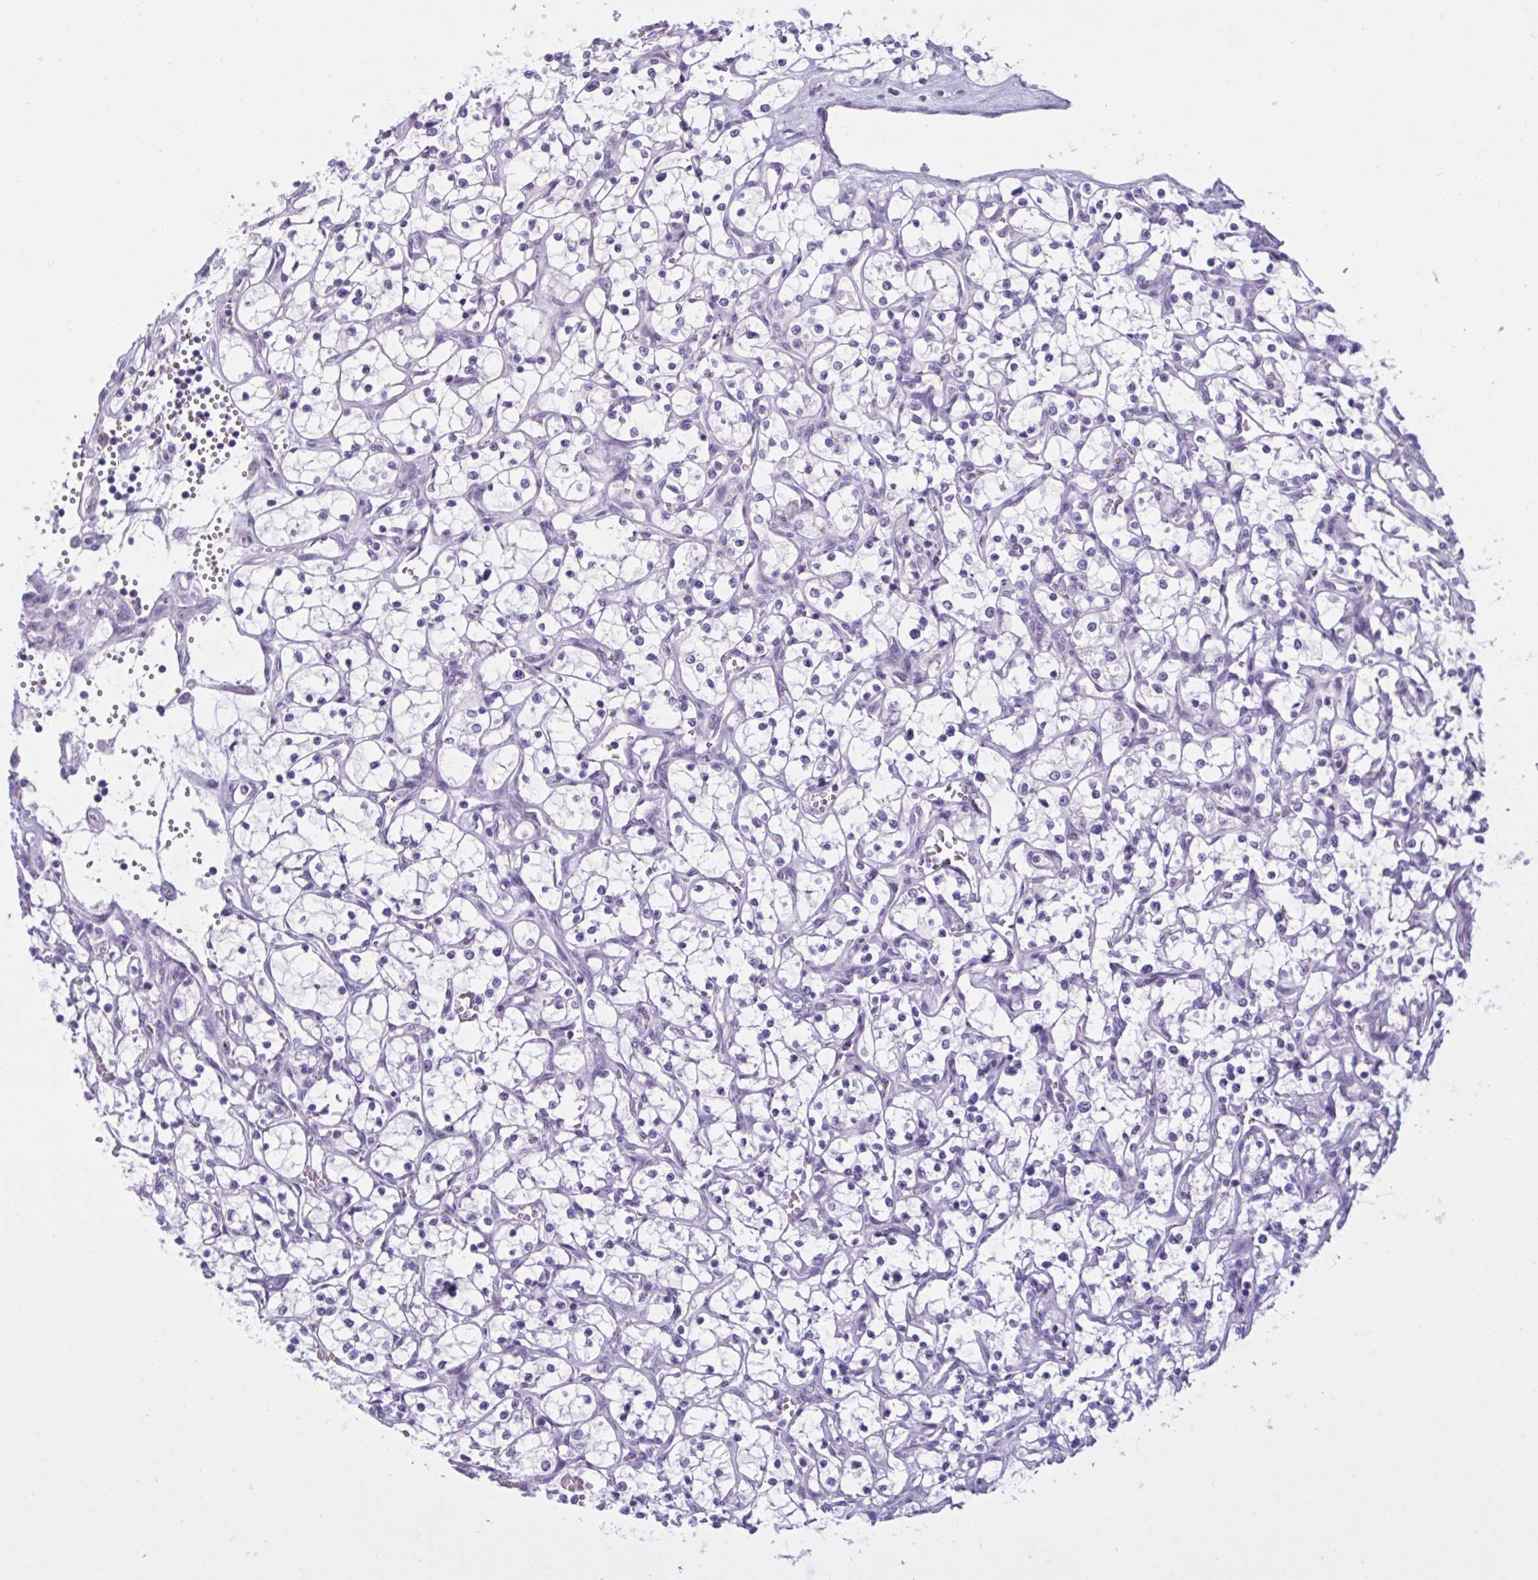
{"staining": {"intensity": "negative", "quantity": "none", "location": "none"}, "tissue": "renal cancer", "cell_type": "Tumor cells", "image_type": "cancer", "snomed": [{"axis": "morphology", "description": "Adenocarcinoma, NOS"}, {"axis": "topography", "description": "Kidney"}], "caption": "A high-resolution histopathology image shows IHC staining of adenocarcinoma (renal), which reveals no significant staining in tumor cells.", "gene": "WNT9B", "patient": {"sex": "female", "age": 69}}